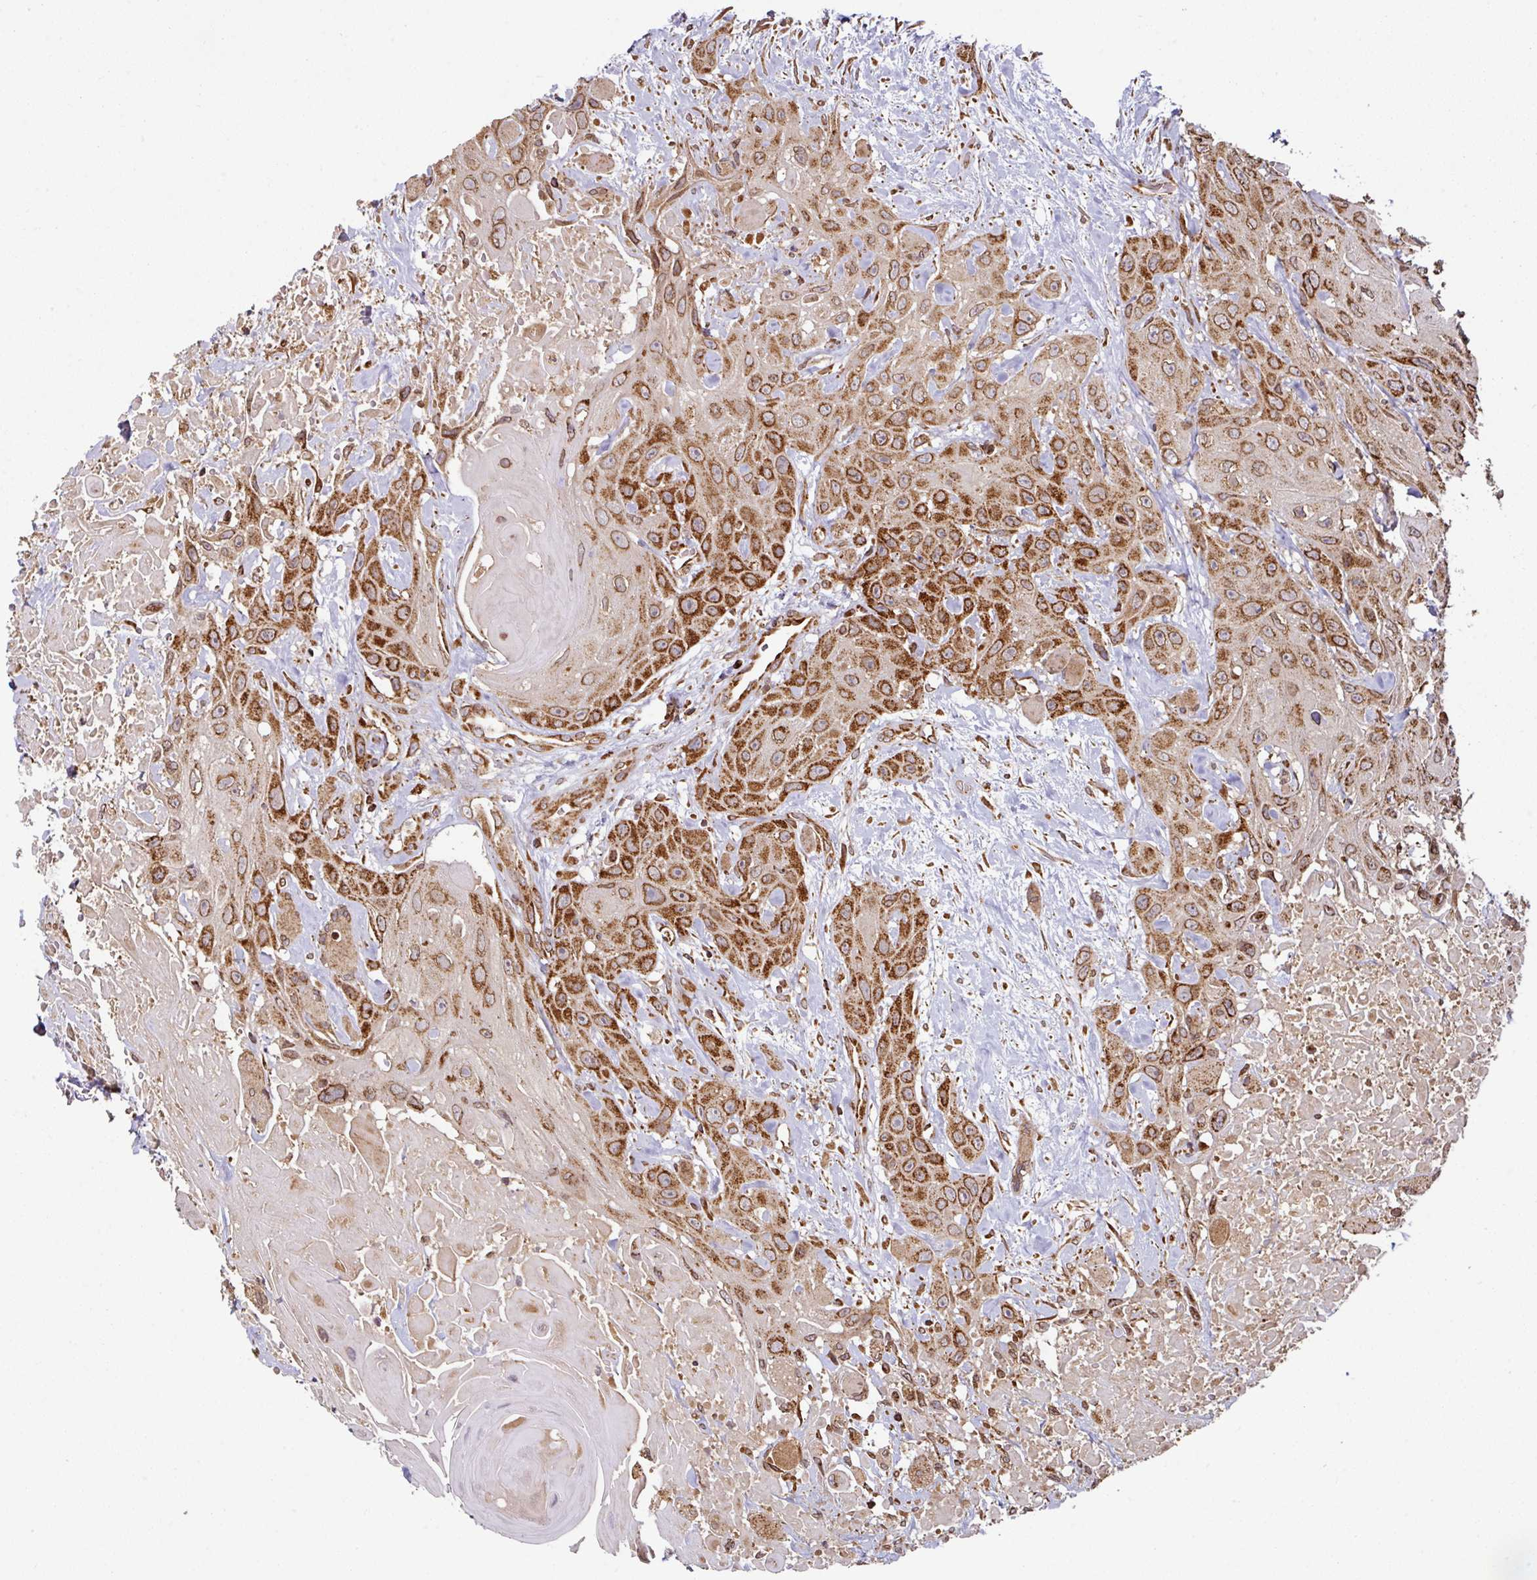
{"staining": {"intensity": "strong", "quantity": ">75%", "location": "cytoplasmic/membranous"}, "tissue": "head and neck cancer", "cell_type": "Tumor cells", "image_type": "cancer", "snomed": [{"axis": "morphology", "description": "Squamous cell carcinoma, NOS"}, {"axis": "topography", "description": "Head-Neck"}], "caption": "The immunohistochemical stain labels strong cytoplasmic/membranous staining in tumor cells of squamous cell carcinoma (head and neck) tissue.", "gene": "TRAP1", "patient": {"sex": "male", "age": 81}}